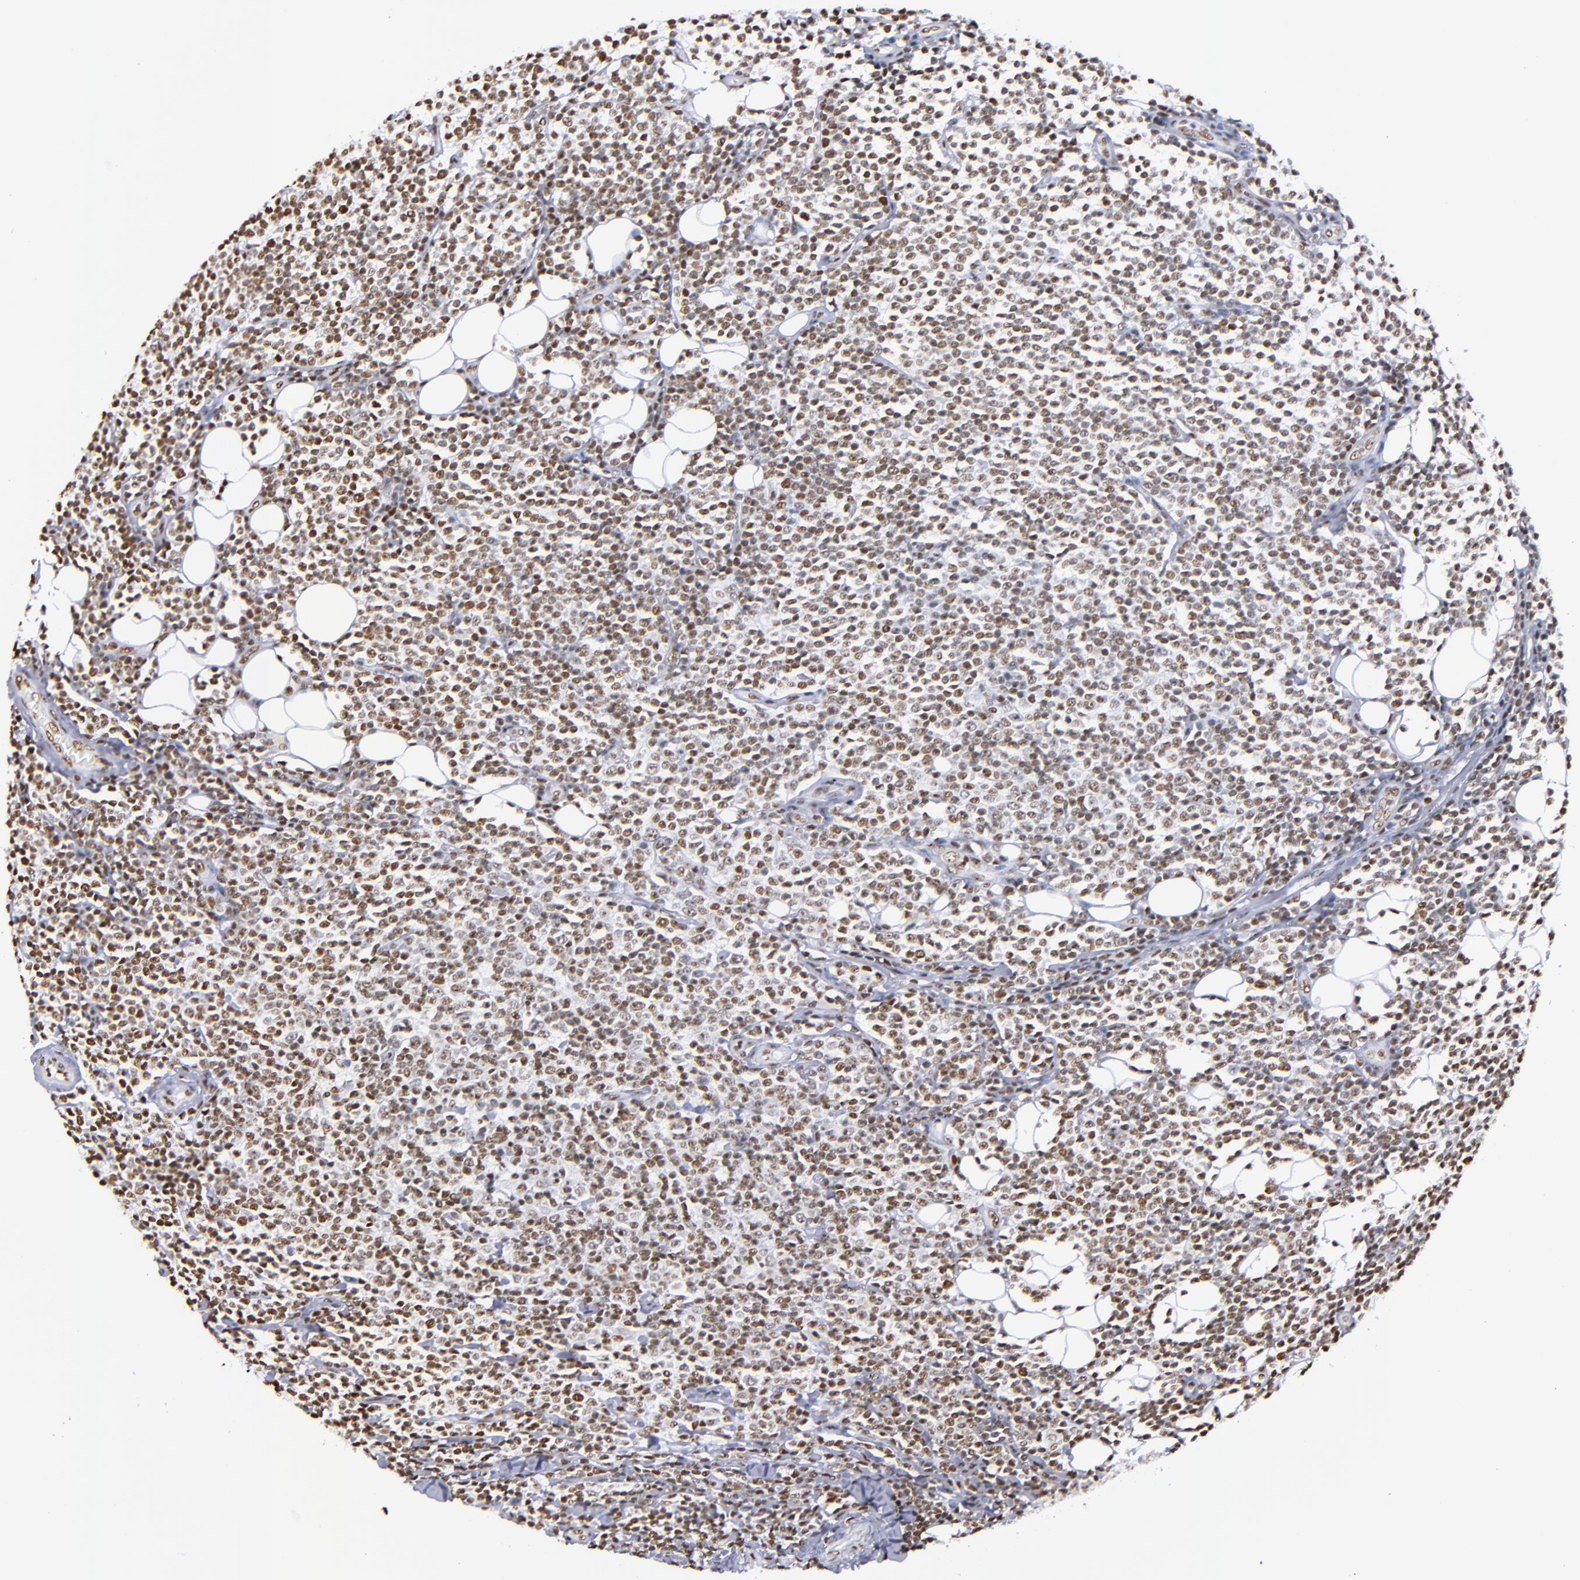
{"staining": {"intensity": "weak", "quantity": ">75%", "location": "nuclear"}, "tissue": "lymphoma", "cell_type": "Tumor cells", "image_type": "cancer", "snomed": [{"axis": "morphology", "description": "Malignant lymphoma, non-Hodgkin's type, Low grade"}, {"axis": "topography", "description": "Soft tissue"}], "caption": "Lymphoma stained for a protein (brown) demonstrates weak nuclear positive positivity in approximately >75% of tumor cells.", "gene": "IFI16", "patient": {"sex": "male", "age": 92}}